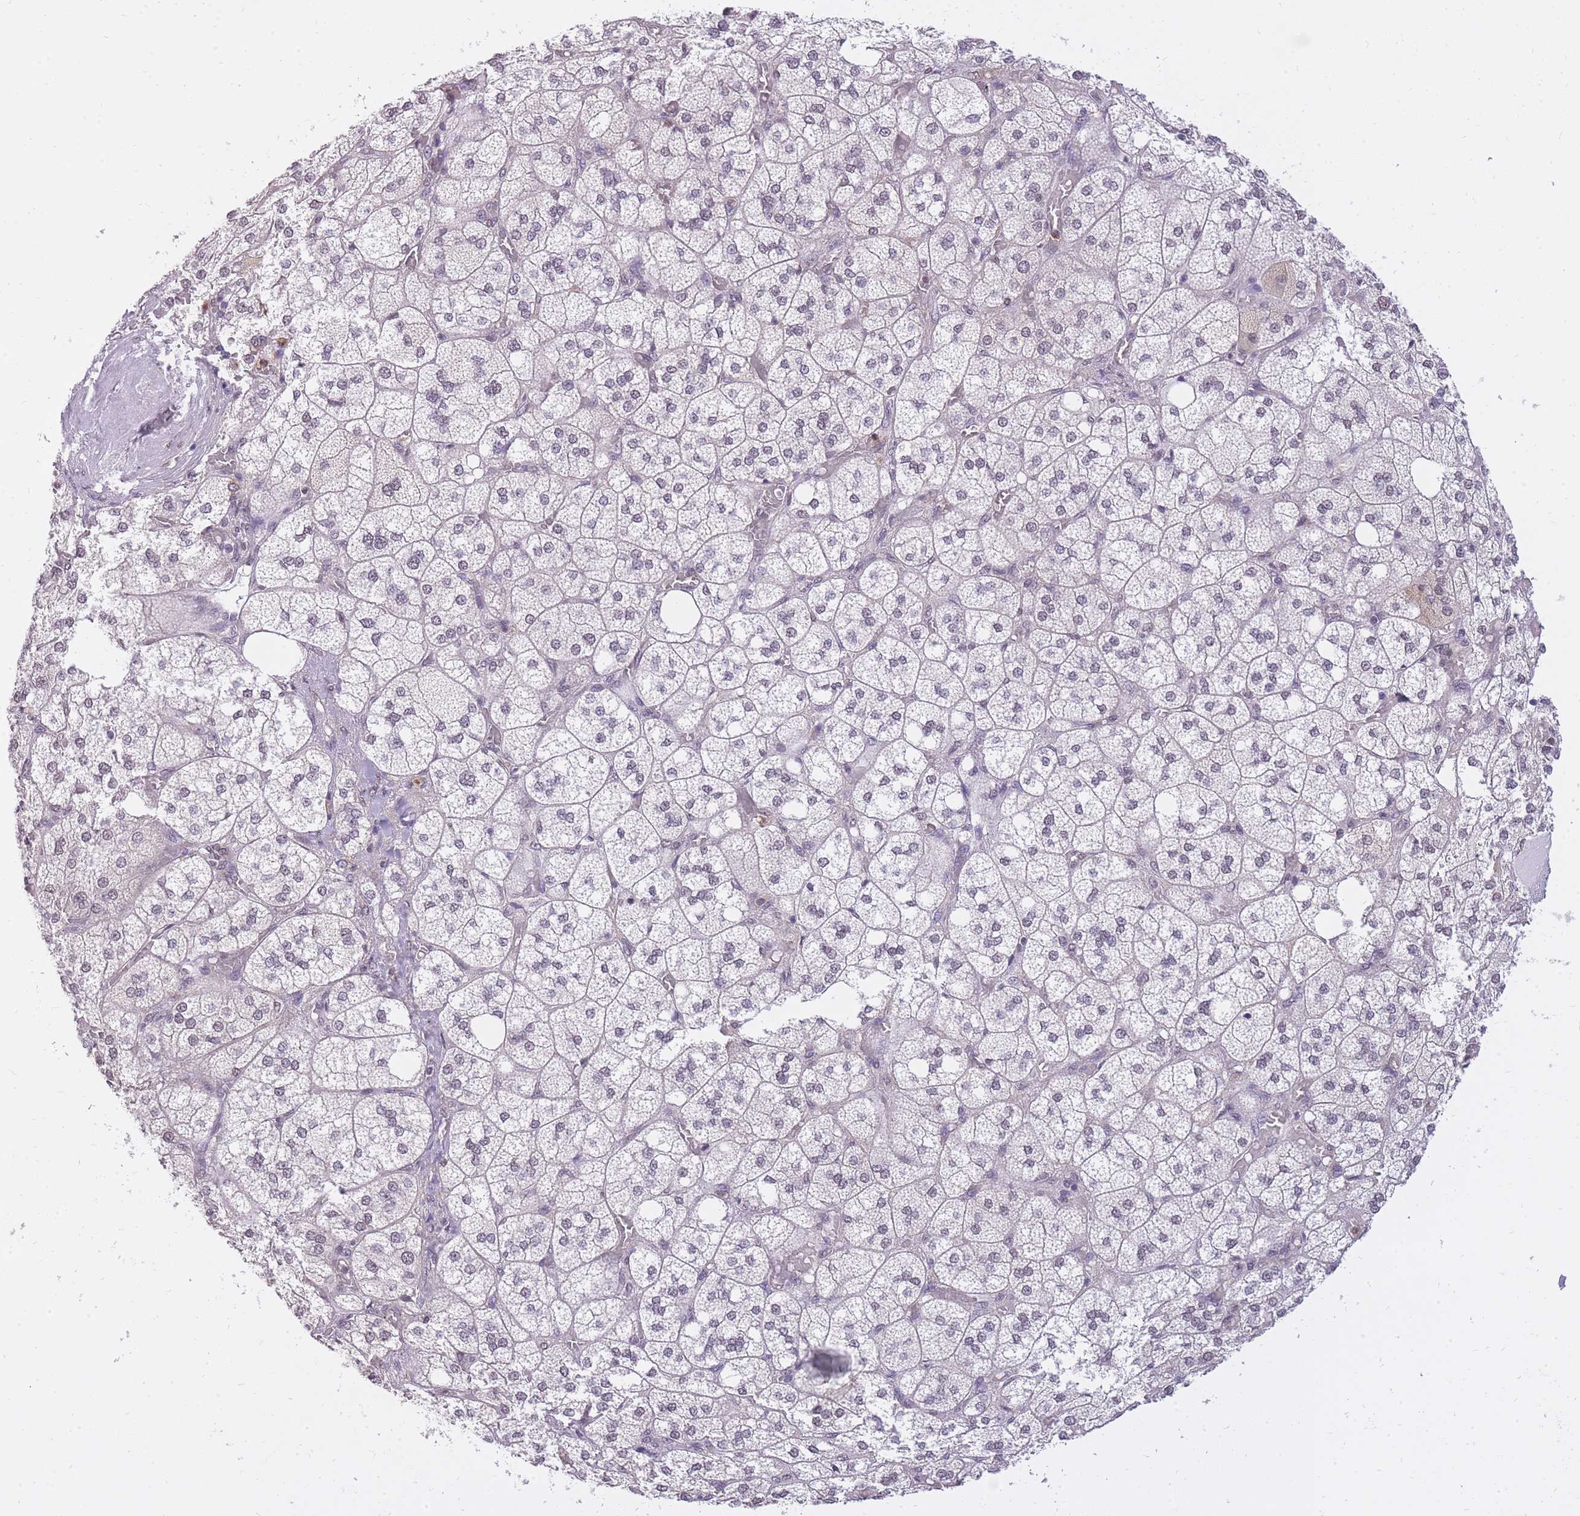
{"staining": {"intensity": "weak", "quantity": "25%-75%", "location": "nuclear"}, "tissue": "adrenal gland", "cell_type": "Glandular cells", "image_type": "normal", "snomed": [{"axis": "morphology", "description": "Normal tissue, NOS"}, {"axis": "topography", "description": "Adrenal gland"}], "caption": "Protein analysis of normal adrenal gland shows weak nuclear expression in approximately 25%-75% of glandular cells.", "gene": "TIGD1", "patient": {"sex": "male", "age": 61}}